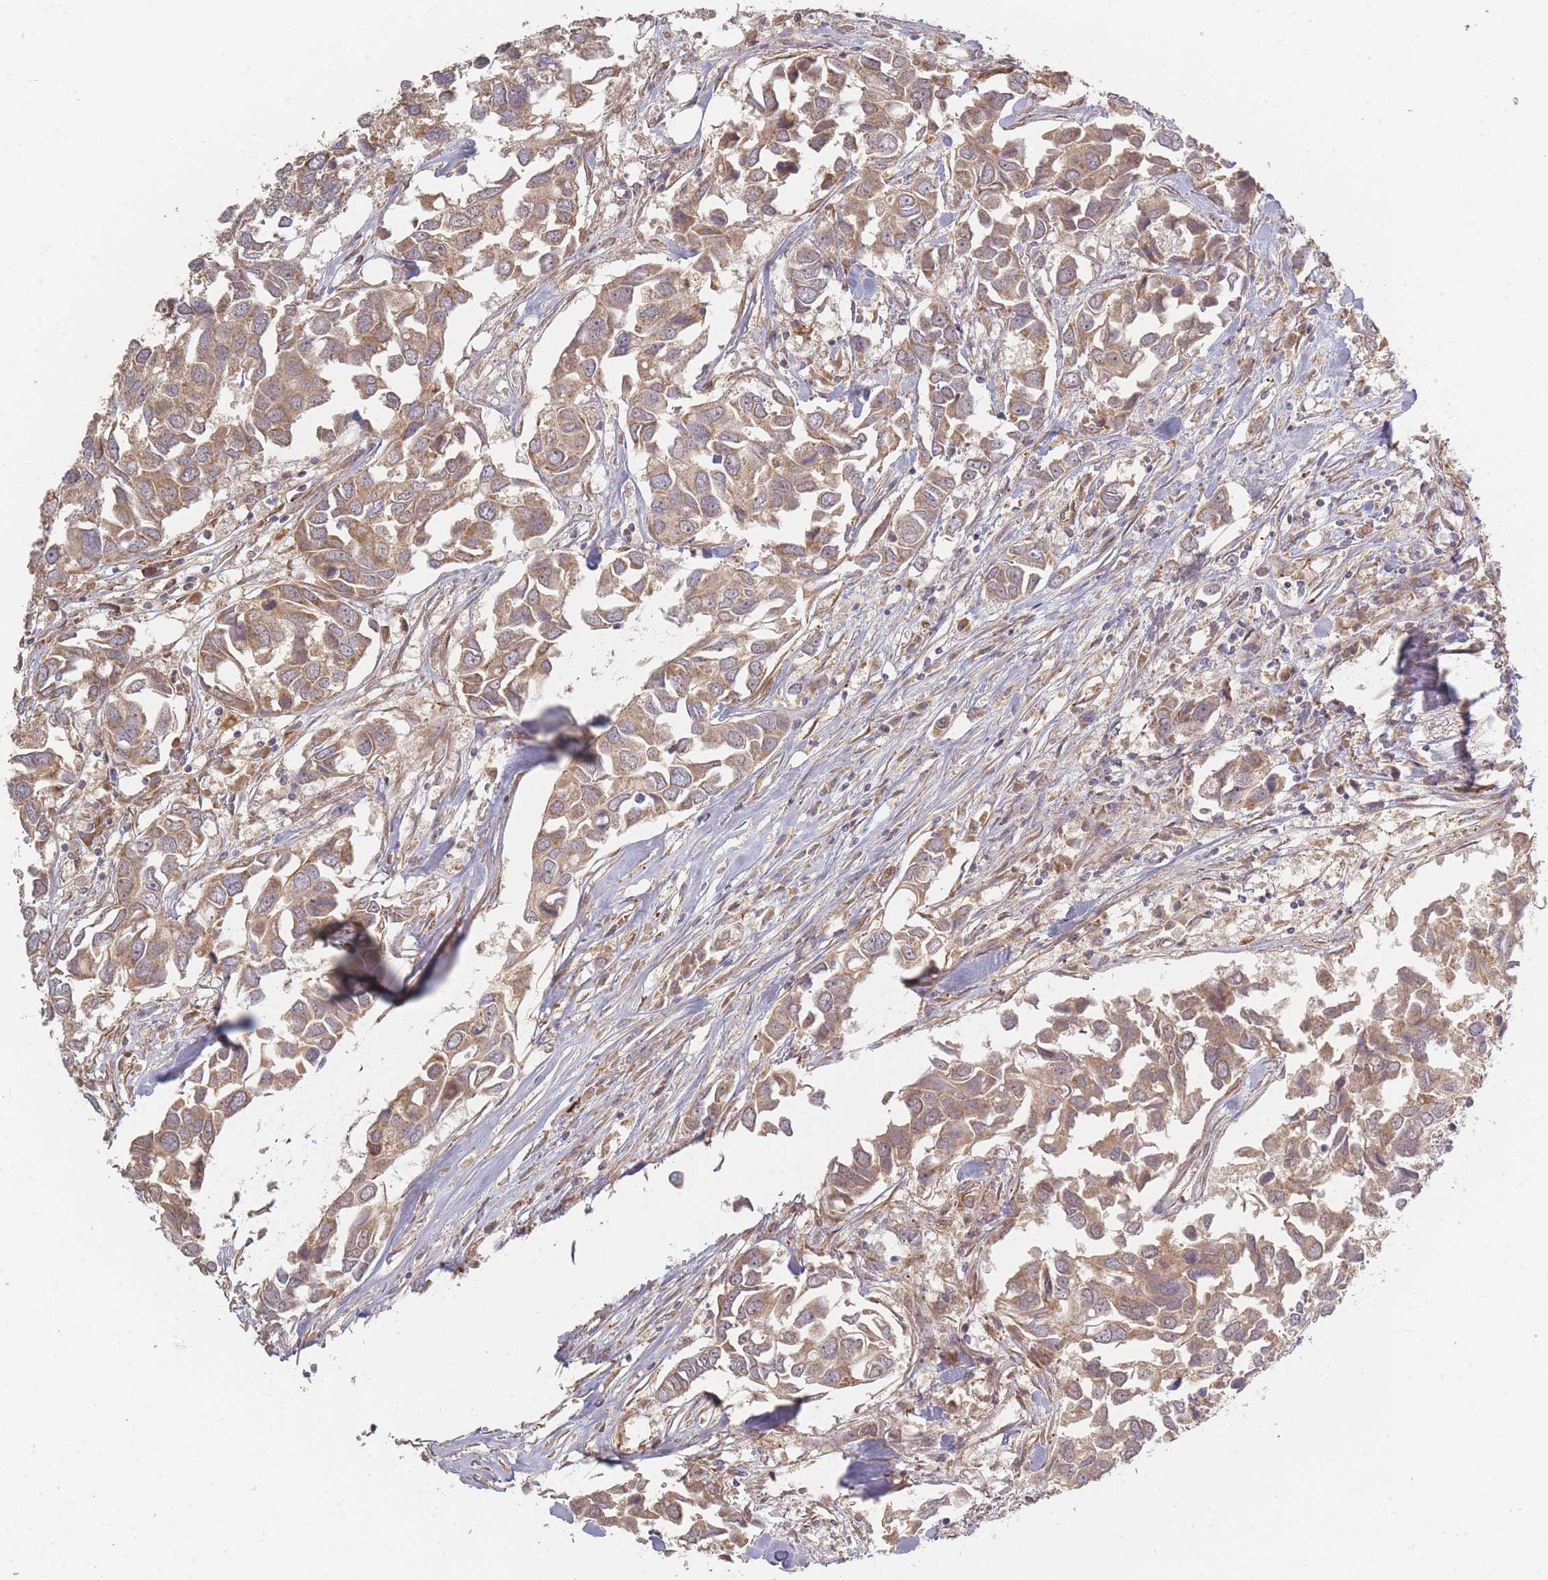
{"staining": {"intensity": "moderate", "quantity": ">75%", "location": "cytoplasmic/membranous"}, "tissue": "breast cancer", "cell_type": "Tumor cells", "image_type": "cancer", "snomed": [{"axis": "morphology", "description": "Duct carcinoma"}, {"axis": "topography", "description": "Breast"}], "caption": "This is a photomicrograph of IHC staining of breast cancer, which shows moderate positivity in the cytoplasmic/membranous of tumor cells.", "gene": "MRPS6", "patient": {"sex": "female", "age": 83}}